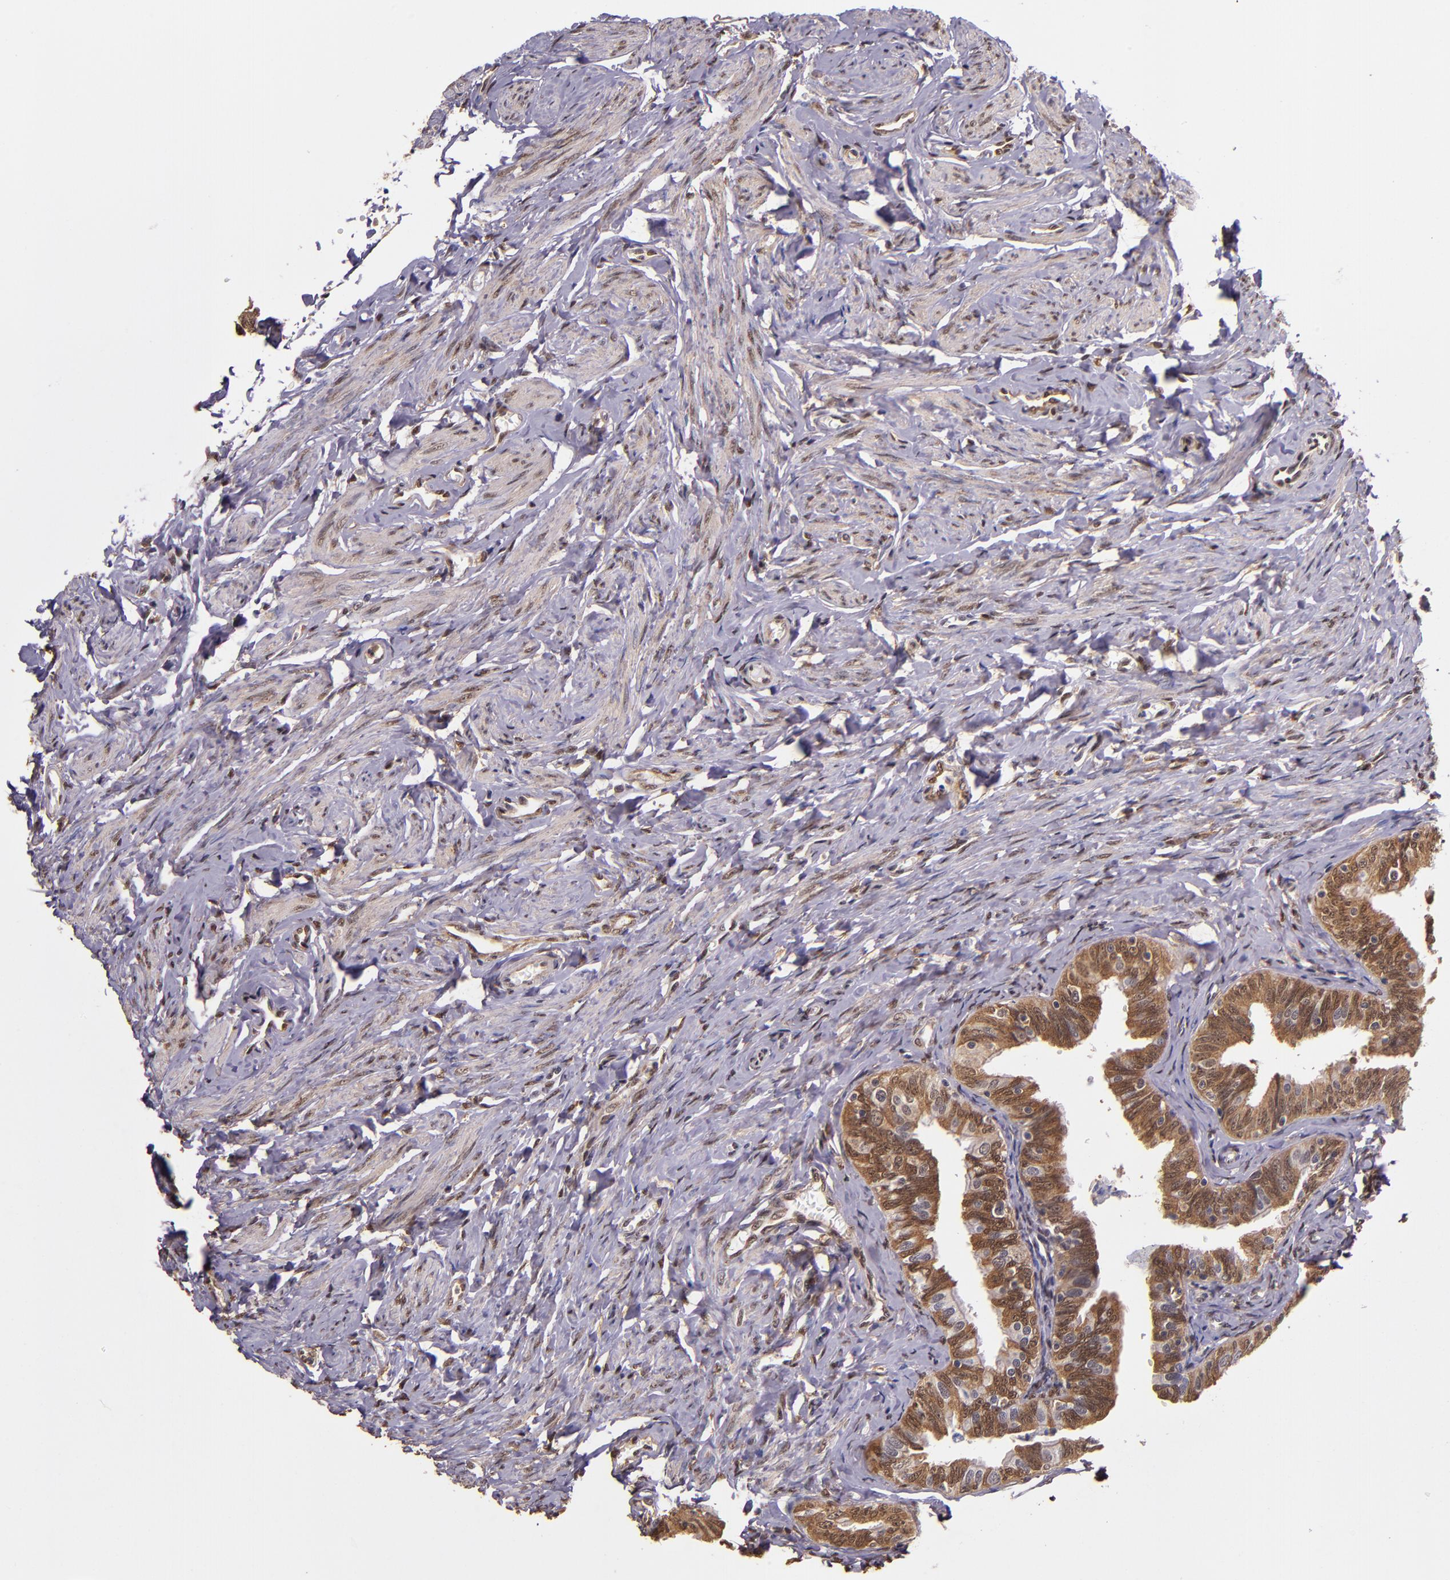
{"staining": {"intensity": "strong", "quantity": ">75%", "location": "cytoplasmic/membranous,nuclear"}, "tissue": "fallopian tube", "cell_type": "Glandular cells", "image_type": "normal", "snomed": [{"axis": "morphology", "description": "Normal tissue, NOS"}, {"axis": "topography", "description": "Fallopian tube"}, {"axis": "topography", "description": "Ovary"}], "caption": "Glandular cells reveal strong cytoplasmic/membranous,nuclear expression in approximately >75% of cells in benign fallopian tube. The protein of interest is stained brown, and the nuclei are stained in blue (DAB (3,3'-diaminobenzidine) IHC with brightfield microscopy, high magnification).", "gene": "STAT6", "patient": {"sex": "female", "age": 69}}